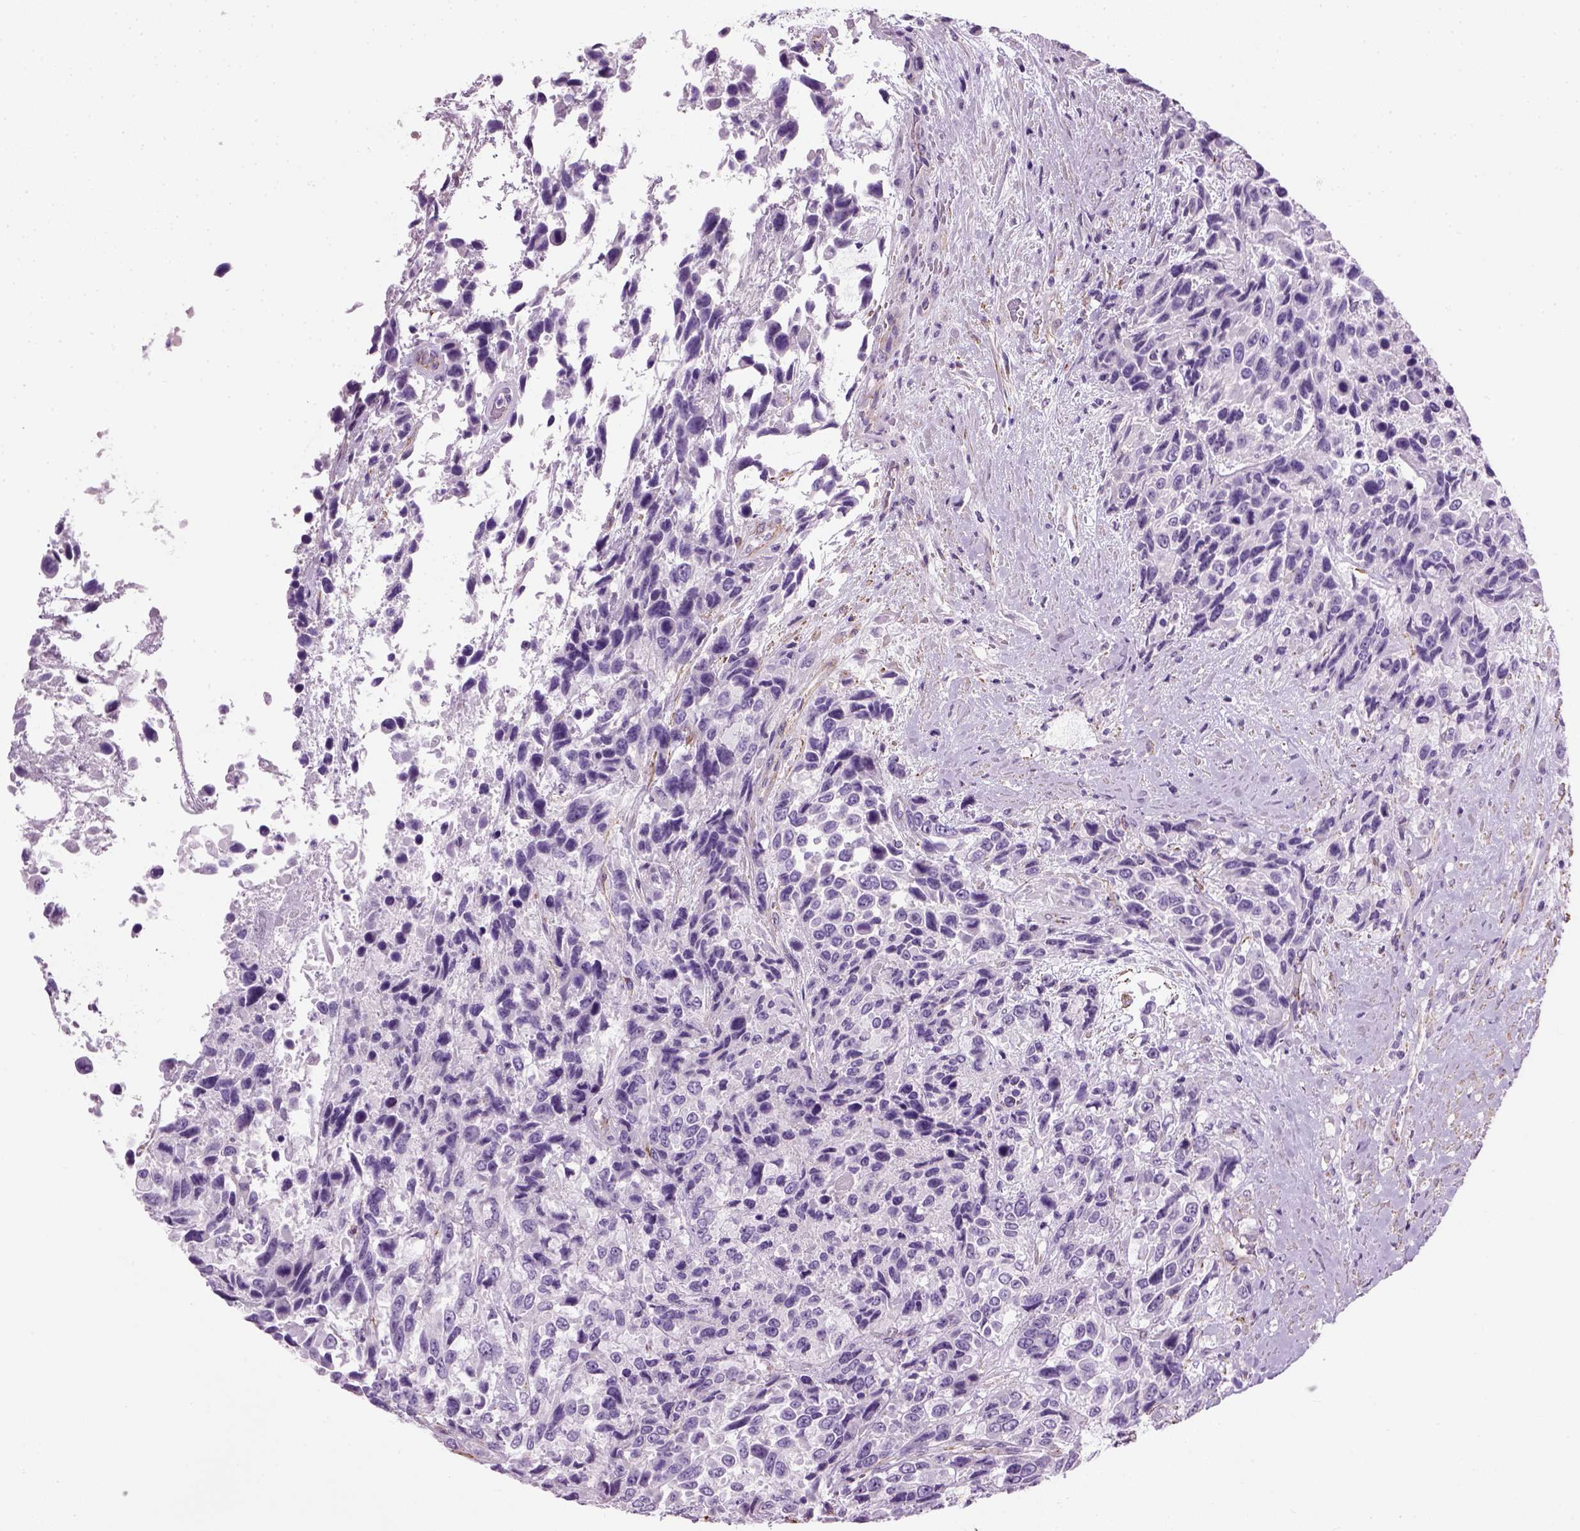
{"staining": {"intensity": "negative", "quantity": "none", "location": "none"}, "tissue": "urothelial cancer", "cell_type": "Tumor cells", "image_type": "cancer", "snomed": [{"axis": "morphology", "description": "Urothelial carcinoma, High grade"}, {"axis": "topography", "description": "Urinary bladder"}], "caption": "An image of urothelial carcinoma (high-grade) stained for a protein displays no brown staining in tumor cells.", "gene": "FAM161A", "patient": {"sex": "female", "age": 70}}